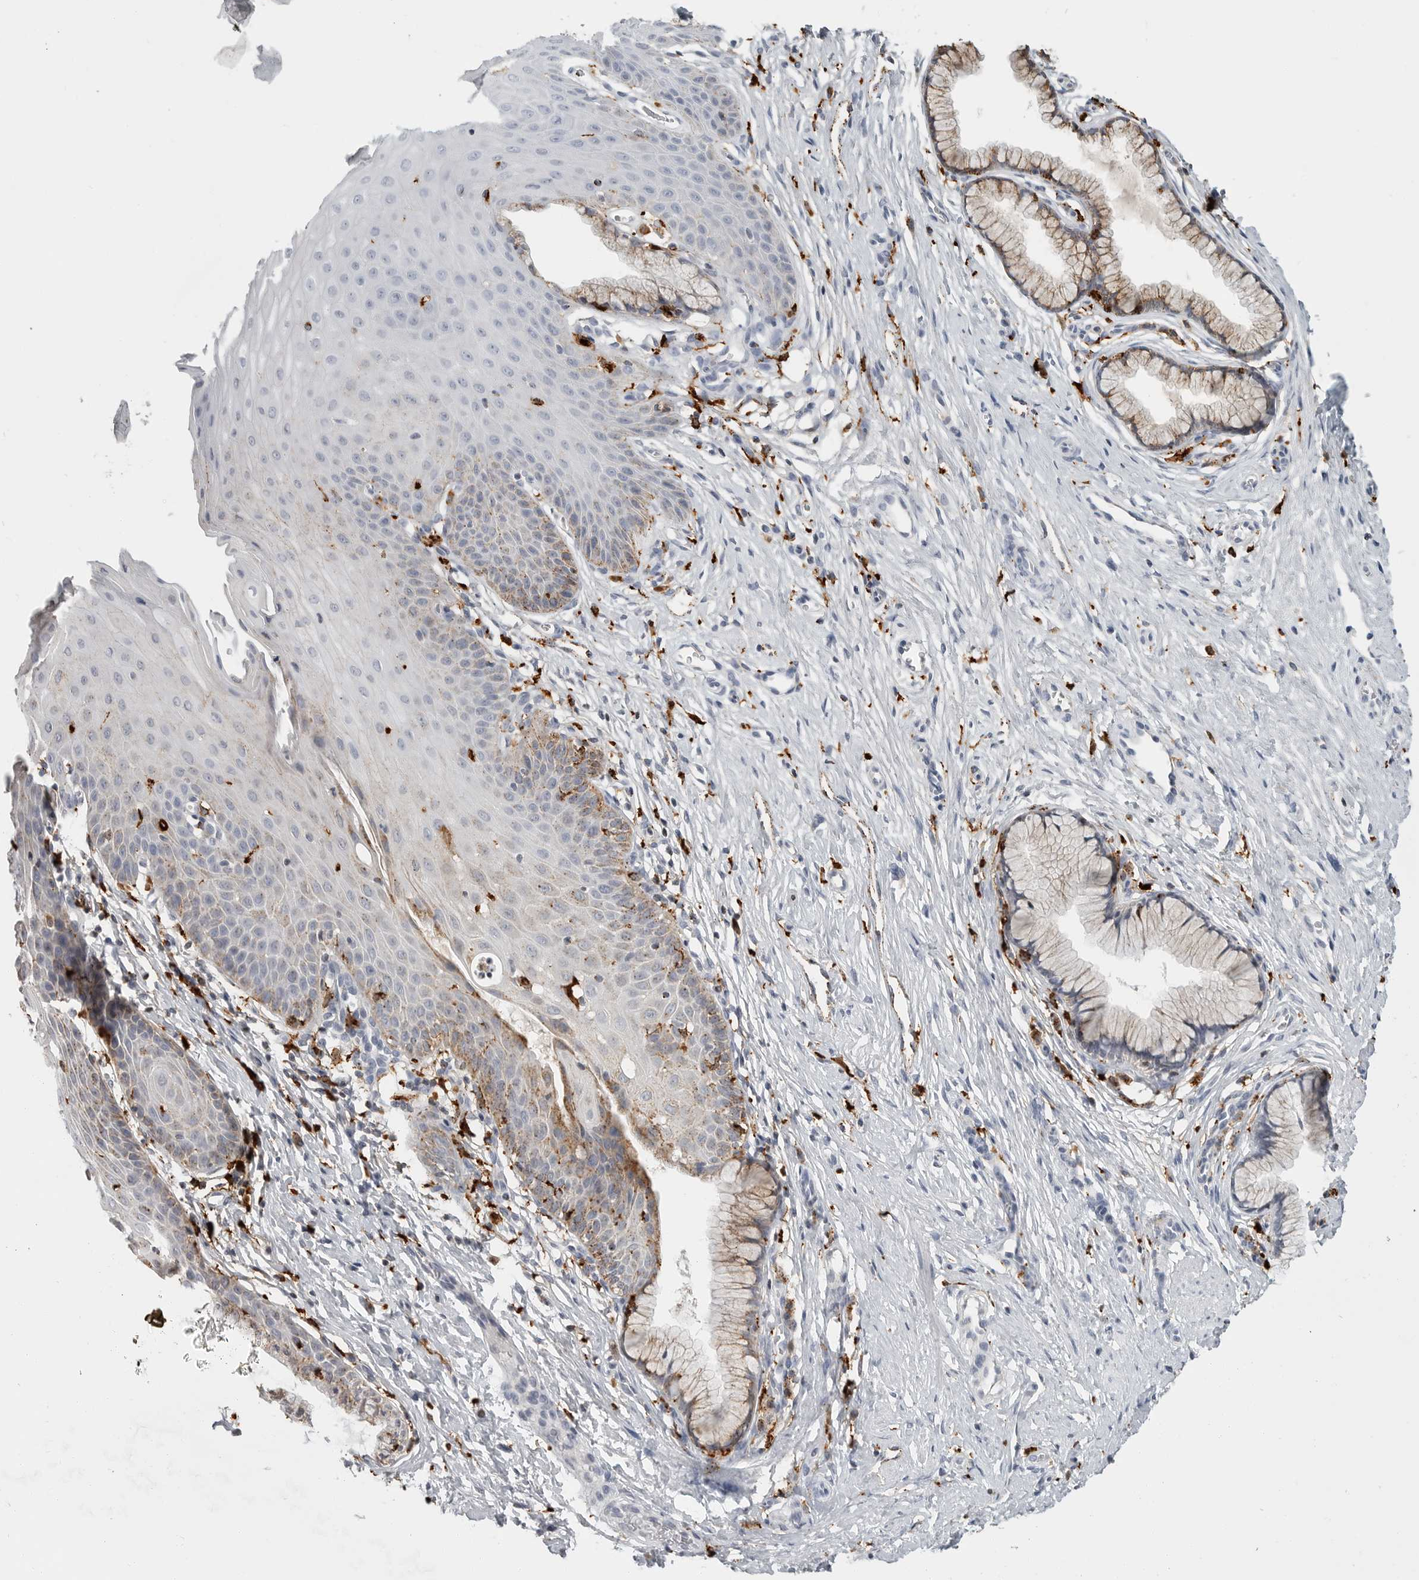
{"staining": {"intensity": "moderate", "quantity": "<25%", "location": "cytoplasmic/membranous"}, "tissue": "cervix", "cell_type": "Glandular cells", "image_type": "normal", "snomed": [{"axis": "morphology", "description": "Normal tissue, NOS"}, {"axis": "topography", "description": "Cervix"}], "caption": "This image exhibits benign cervix stained with immunohistochemistry to label a protein in brown. The cytoplasmic/membranous of glandular cells show moderate positivity for the protein. Nuclei are counter-stained blue.", "gene": "IFI30", "patient": {"sex": "female", "age": 36}}